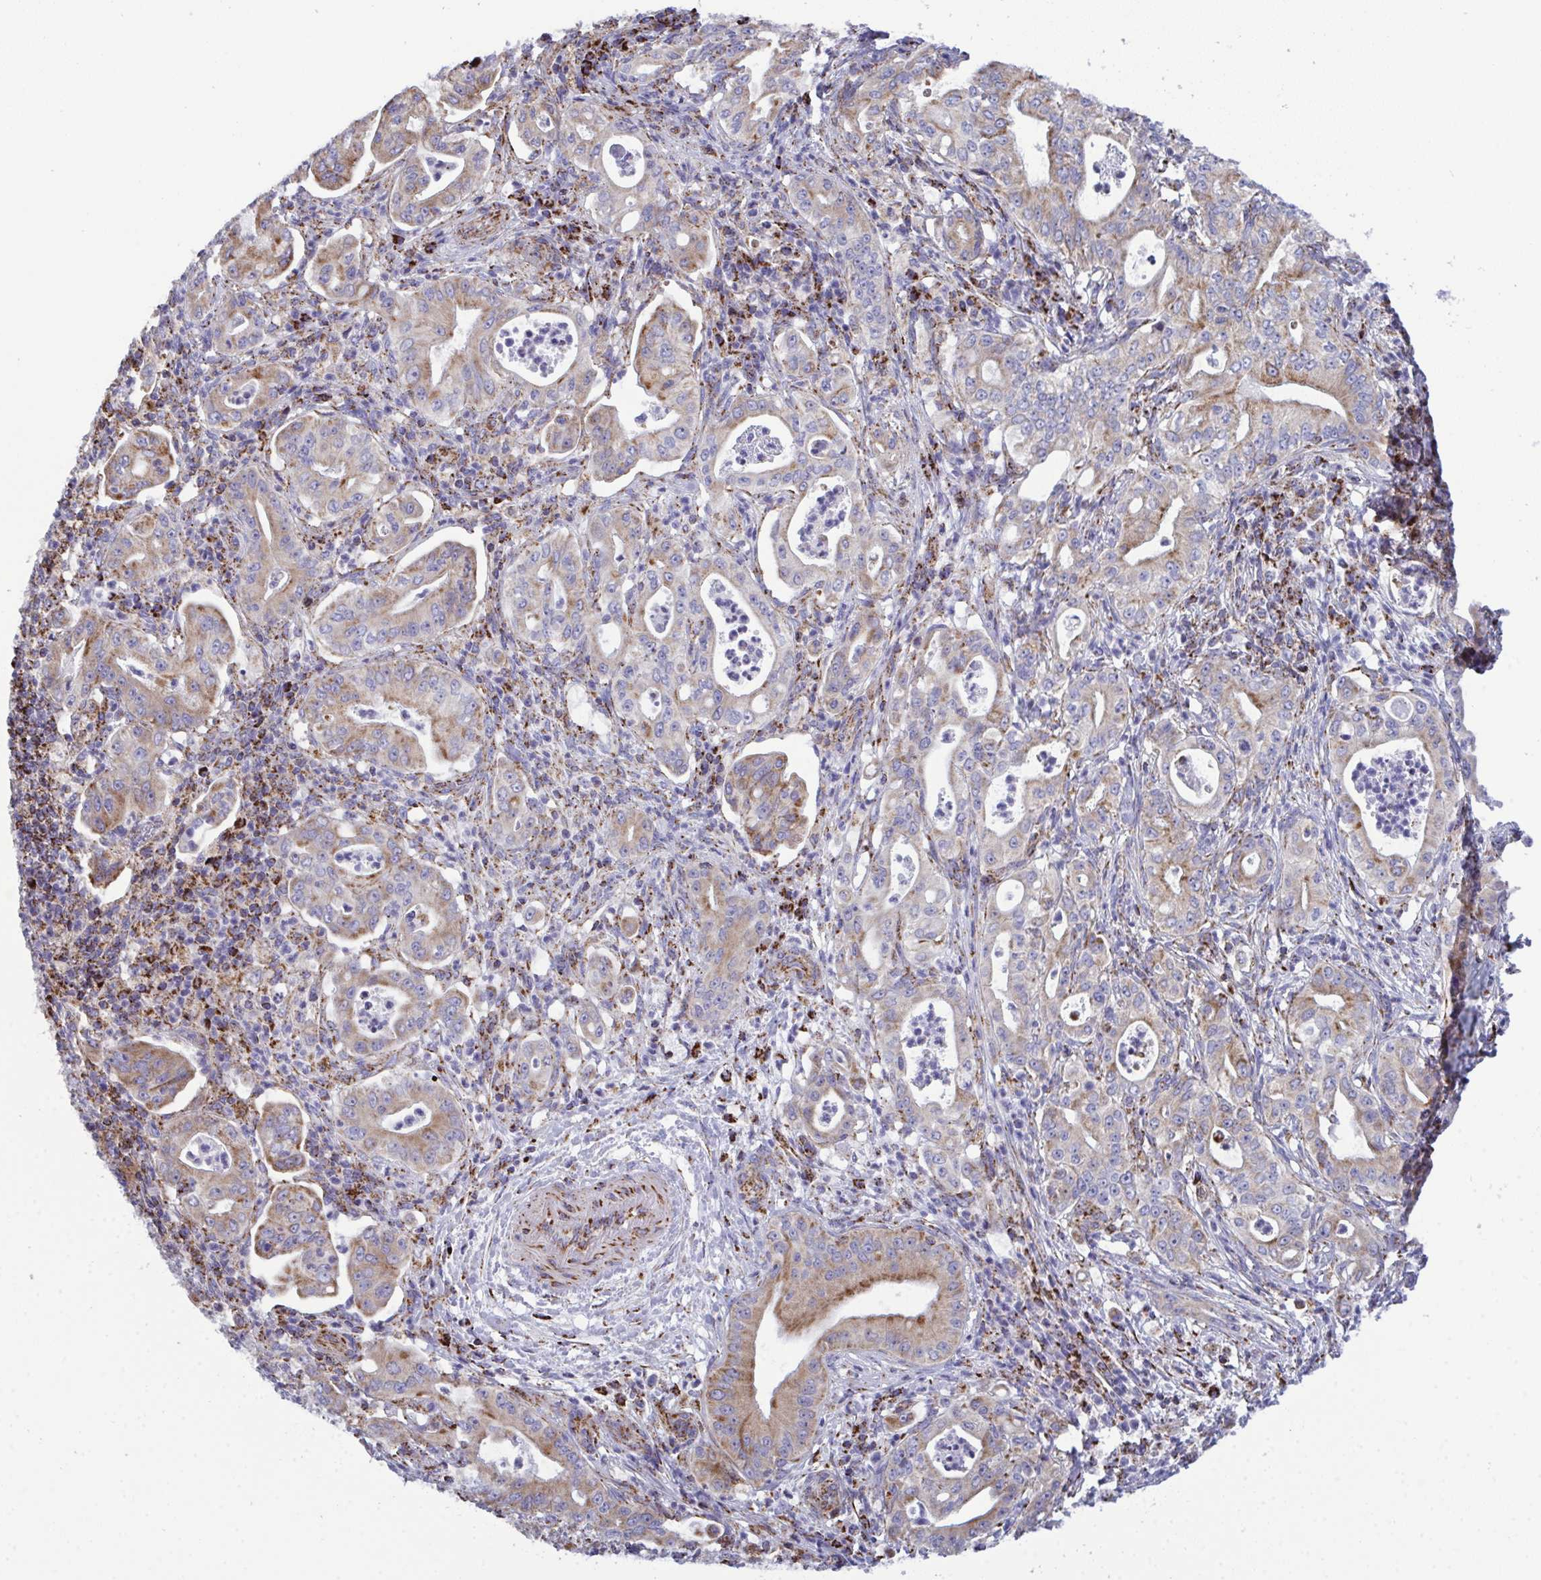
{"staining": {"intensity": "moderate", "quantity": ">75%", "location": "cytoplasmic/membranous"}, "tissue": "pancreatic cancer", "cell_type": "Tumor cells", "image_type": "cancer", "snomed": [{"axis": "morphology", "description": "Adenocarcinoma, NOS"}, {"axis": "topography", "description": "Pancreas"}], "caption": "Brown immunohistochemical staining in human pancreatic adenocarcinoma shows moderate cytoplasmic/membranous positivity in approximately >75% of tumor cells.", "gene": "CSDE1", "patient": {"sex": "male", "age": 71}}